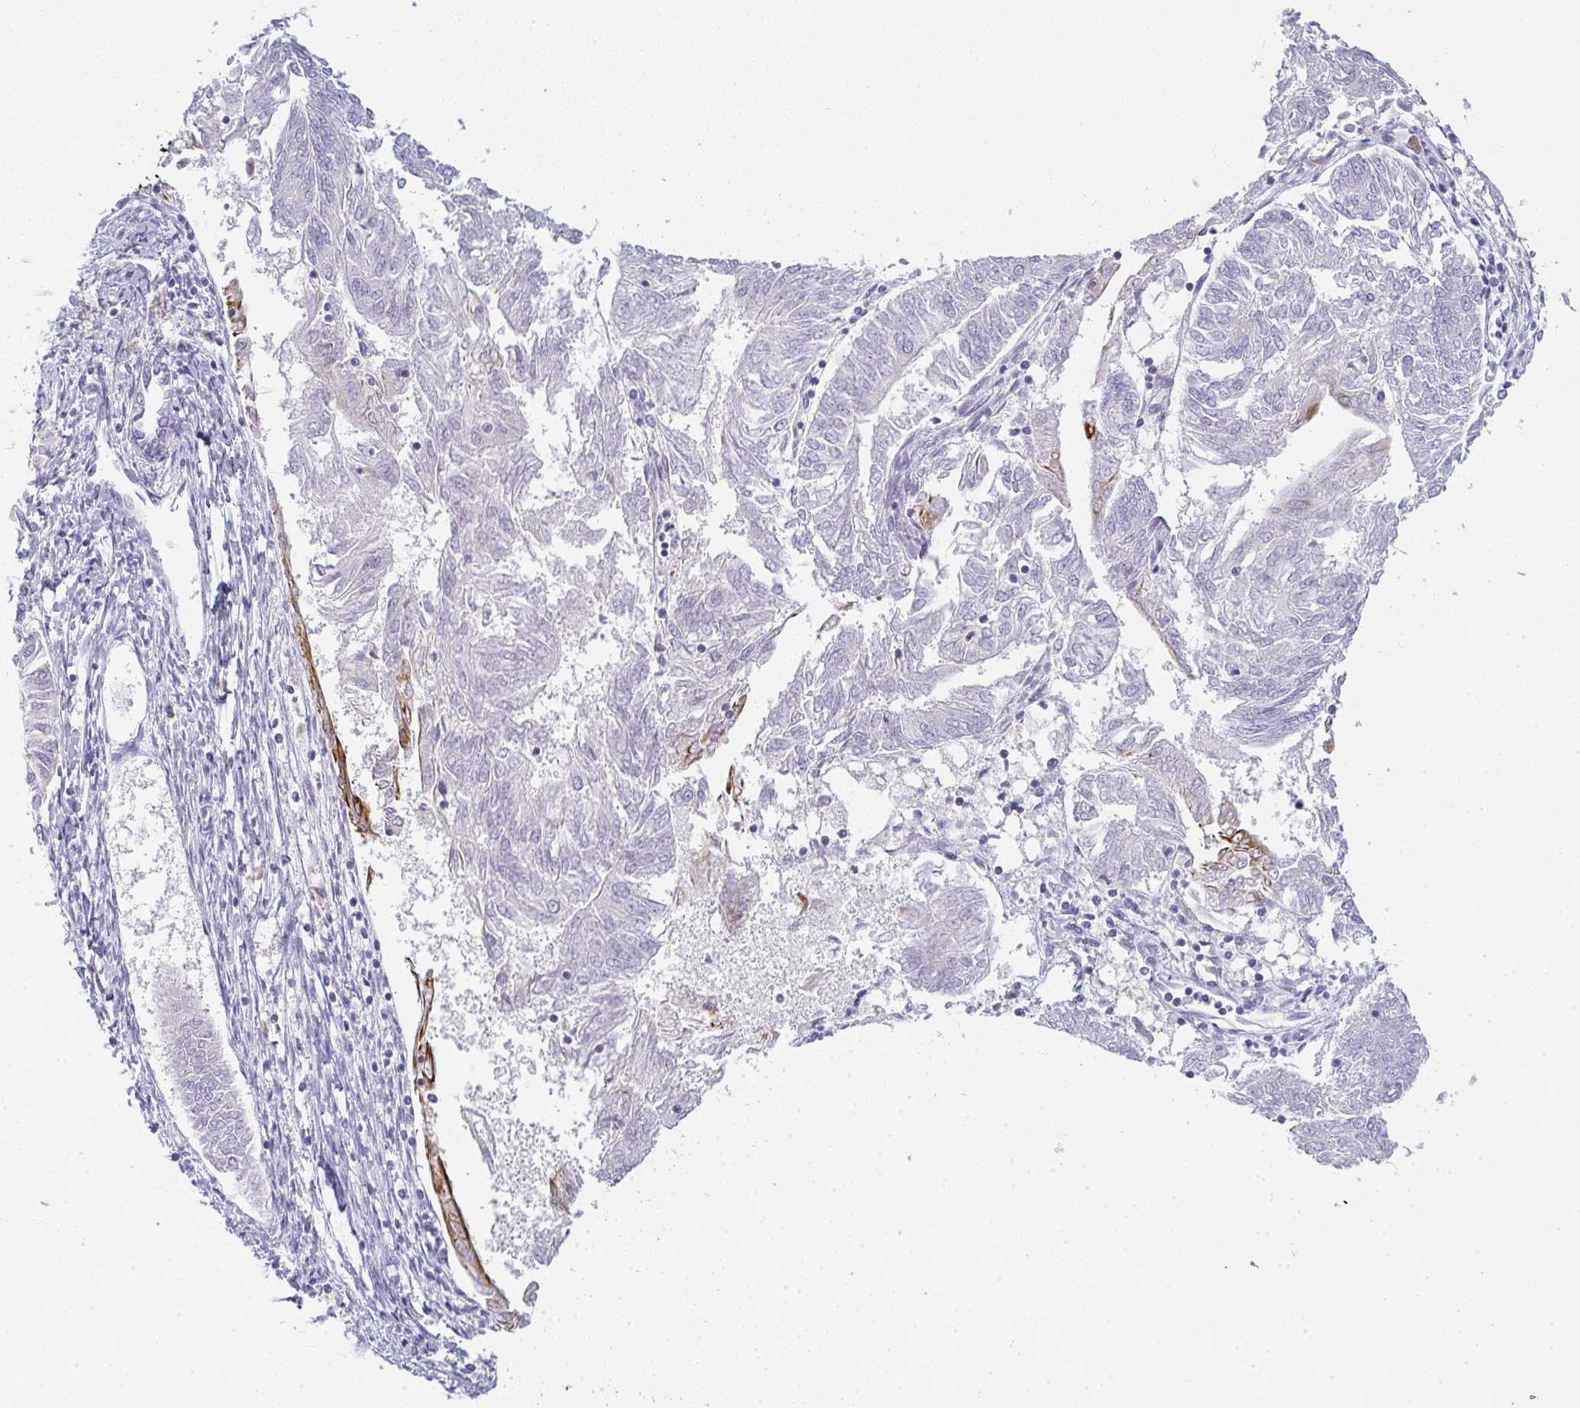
{"staining": {"intensity": "negative", "quantity": "none", "location": "none"}, "tissue": "endometrial cancer", "cell_type": "Tumor cells", "image_type": "cancer", "snomed": [{"axis": "morphology", "description": "Adenocarcinoma, NOS"}, {"axis": "topography", "description": "Endometrium"}], "caption": "A photomicrograph of human adenocarcinoma (endometrial) is negative for staining in tumor cells.", "gene": "SIRPB2", "patient": {"sex": "female", "age": 58}}